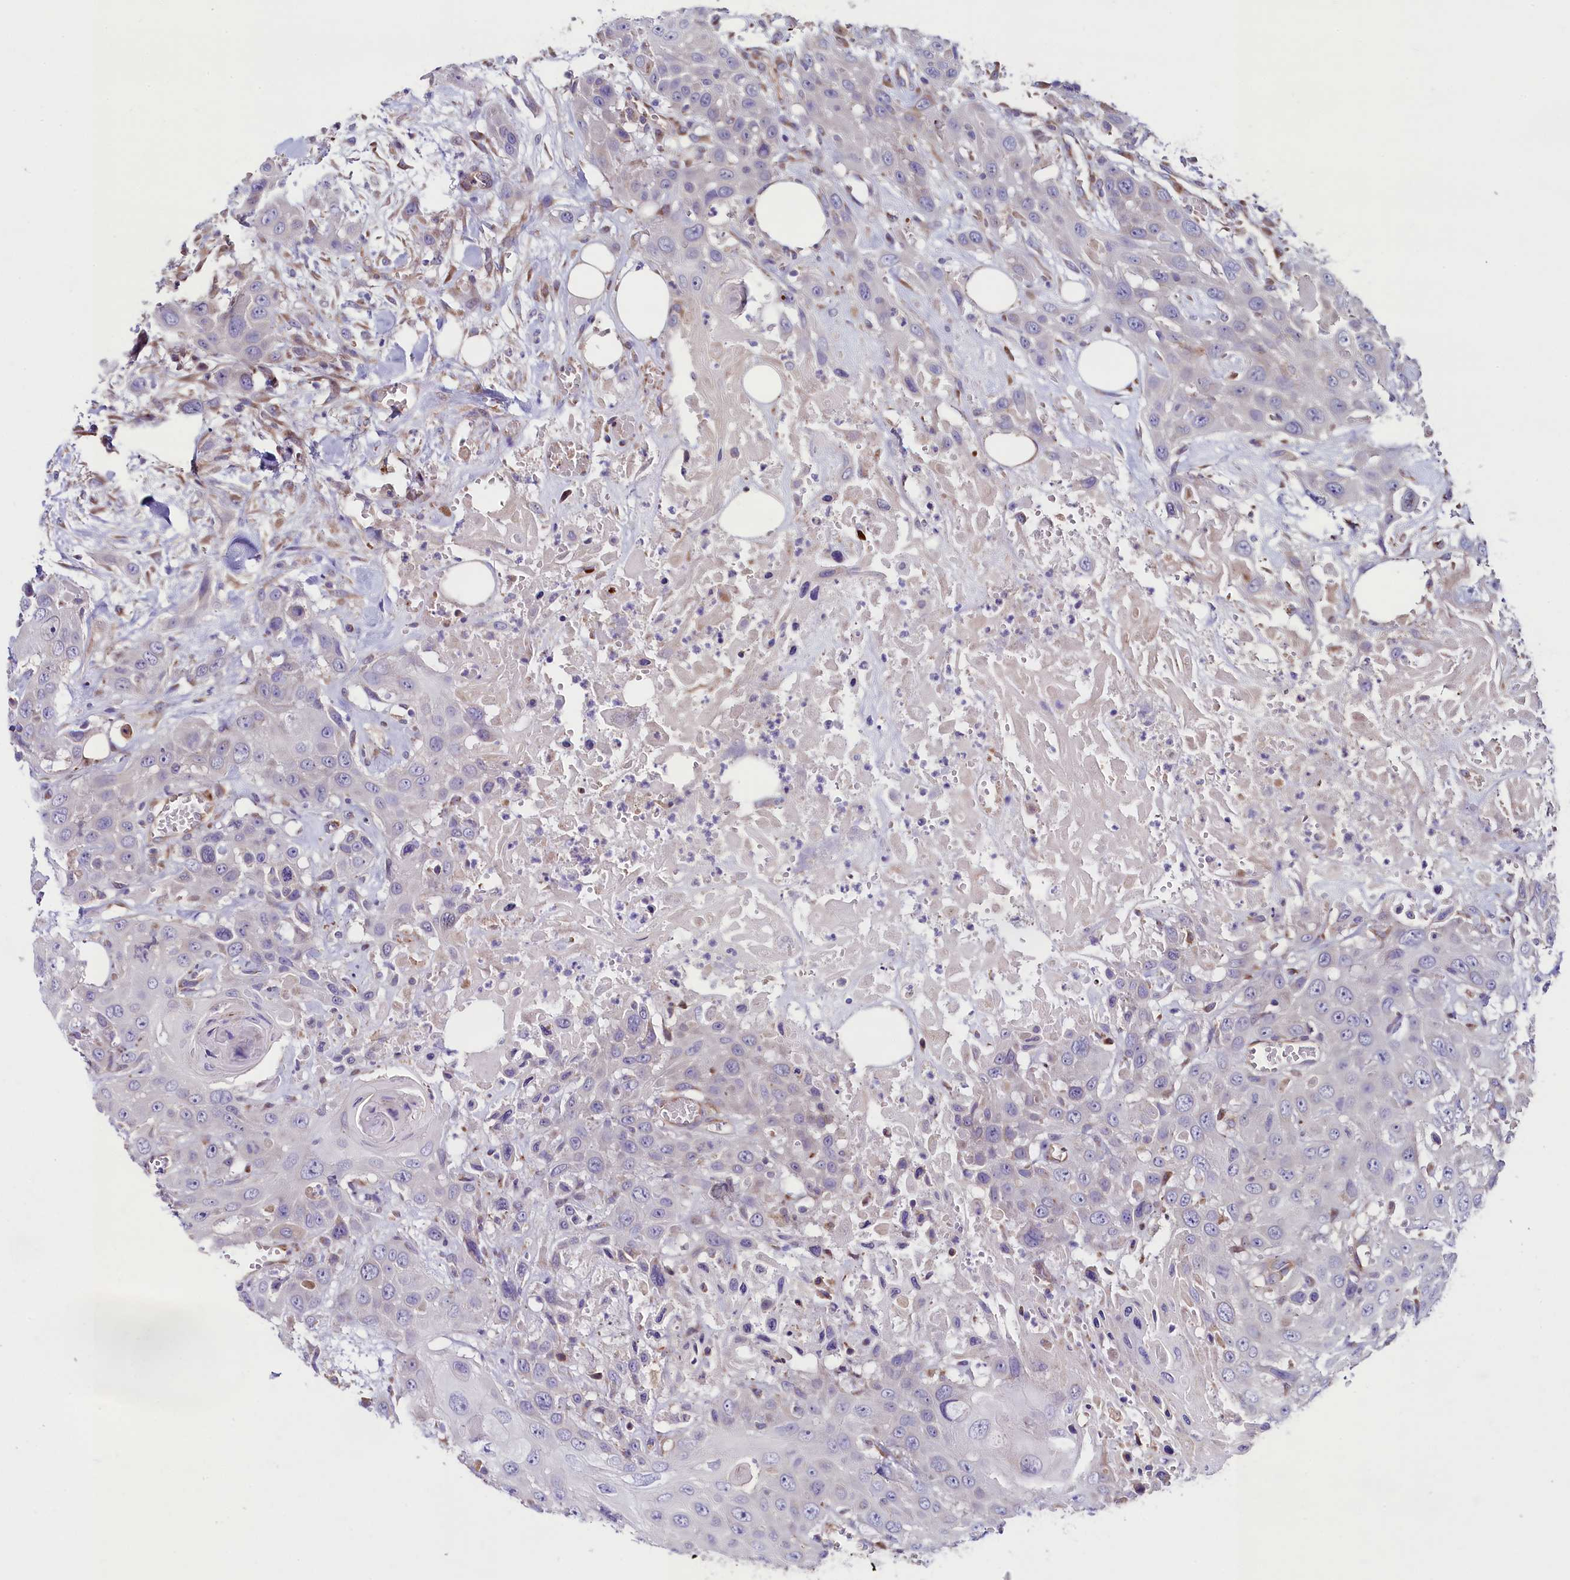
{"staining": {"intensity": "negative", "quantity": "none", "location": "none"}, "tissue": "head and neck cancer", "cell_type": "Tumor cells", "image_type": "cancer", "snomed": [{"axis": "morphology", "description": "Squamous cell carcinoma, NOS"}, {"axis": "topography", "description": "Head-Neck"}], "caption": "Tumor cells show no significant expression in head and neck cancer (squamous cell carcinoma).", "gene": "GPR108", "patient": {"sex": "male", "age": 81}}